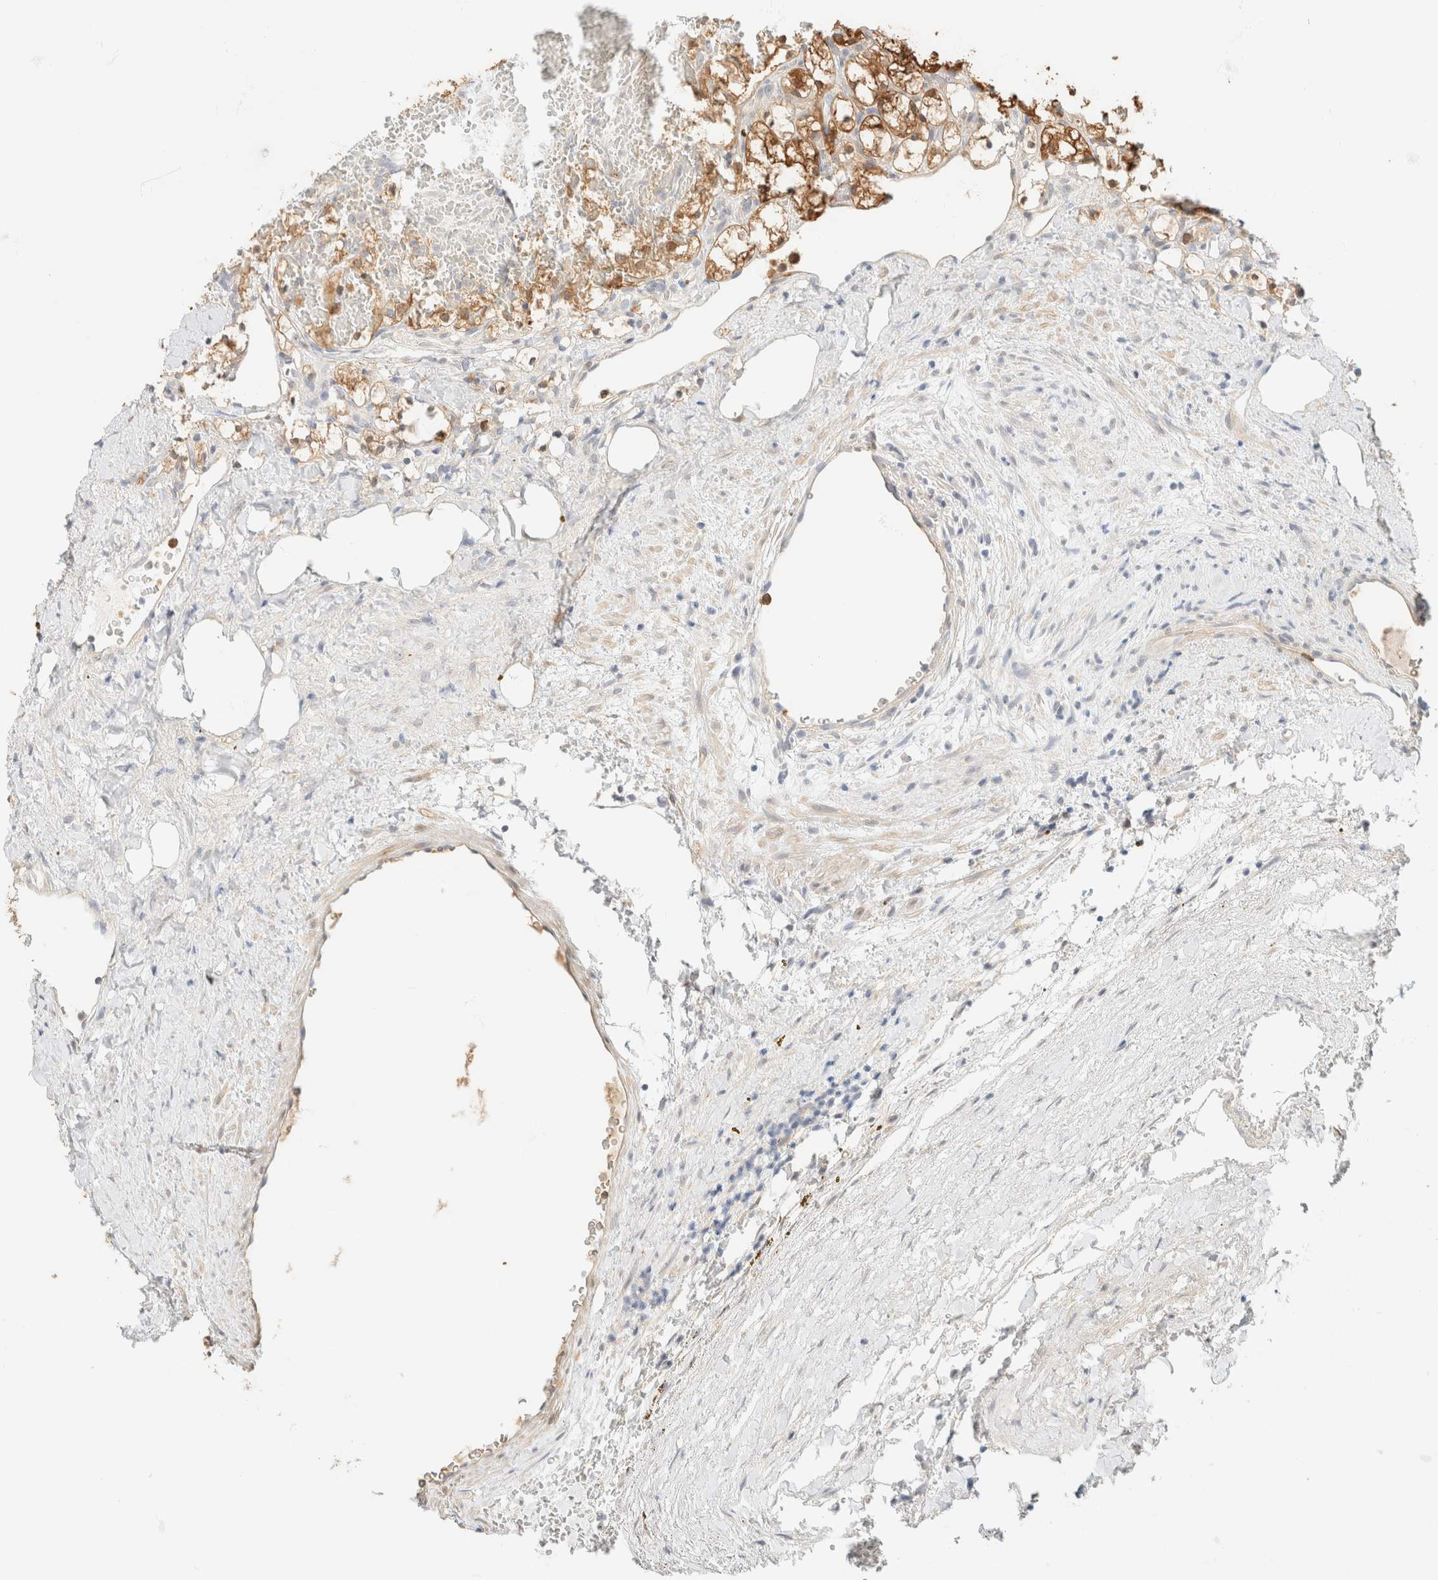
{"staining": {"intensity": "strong", "quantity": ">75%", "location": "cytoplasmic/membranous"}, "tissue": "renal cancer", "cell_type": "Tumor cells", "image_type": "cancer", "snomed": [{"axis": "morphology", "description": "Adenocarcinoma, NOS"}, {"axis": "topography", "description": "Kidney"}], "caption": "Tumor cells demonstrate high levels of strong cytoplasmic/membranous expression in approximately >75% of cells in renal adenocarcinoma. (DAB (3,3'-diaminobenzidine) IHC with brightfield microscopy, high magnification).", "gene": "GPI", "patient": {"sex": "female", "age": 69}}